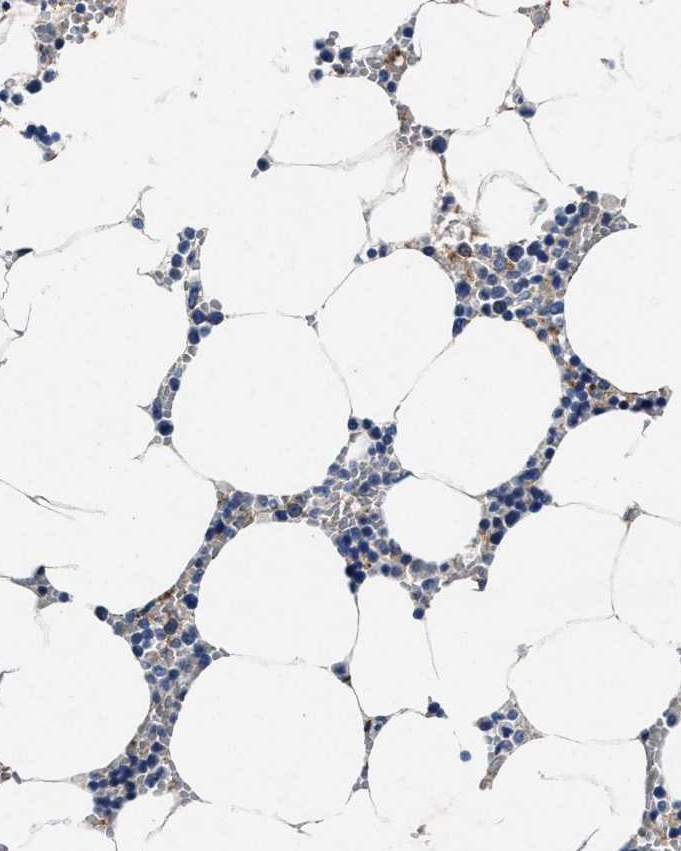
{"staining": {"intensity": "moderate", "quantity": "<25%", "location": "cytoplasmic/membranous"}, "tissue": "bone marrow", "cell_type": "Hematopoietic cells", "image_type": "normal", "snomed": [{"axis": "morphology", "description": "Normal tissue, NOS"}, {"axis": "topography", "description": "Bone marrow"}], "caption": "Immunohistochemistry of unremarkable bone marrow demonstrates low levels of moderate cytoplasmic/membranous expression in about <25% of hematopoietic cells.", "gene": "SLC8A1", "patient": {"sex": "male", "age": 70}}